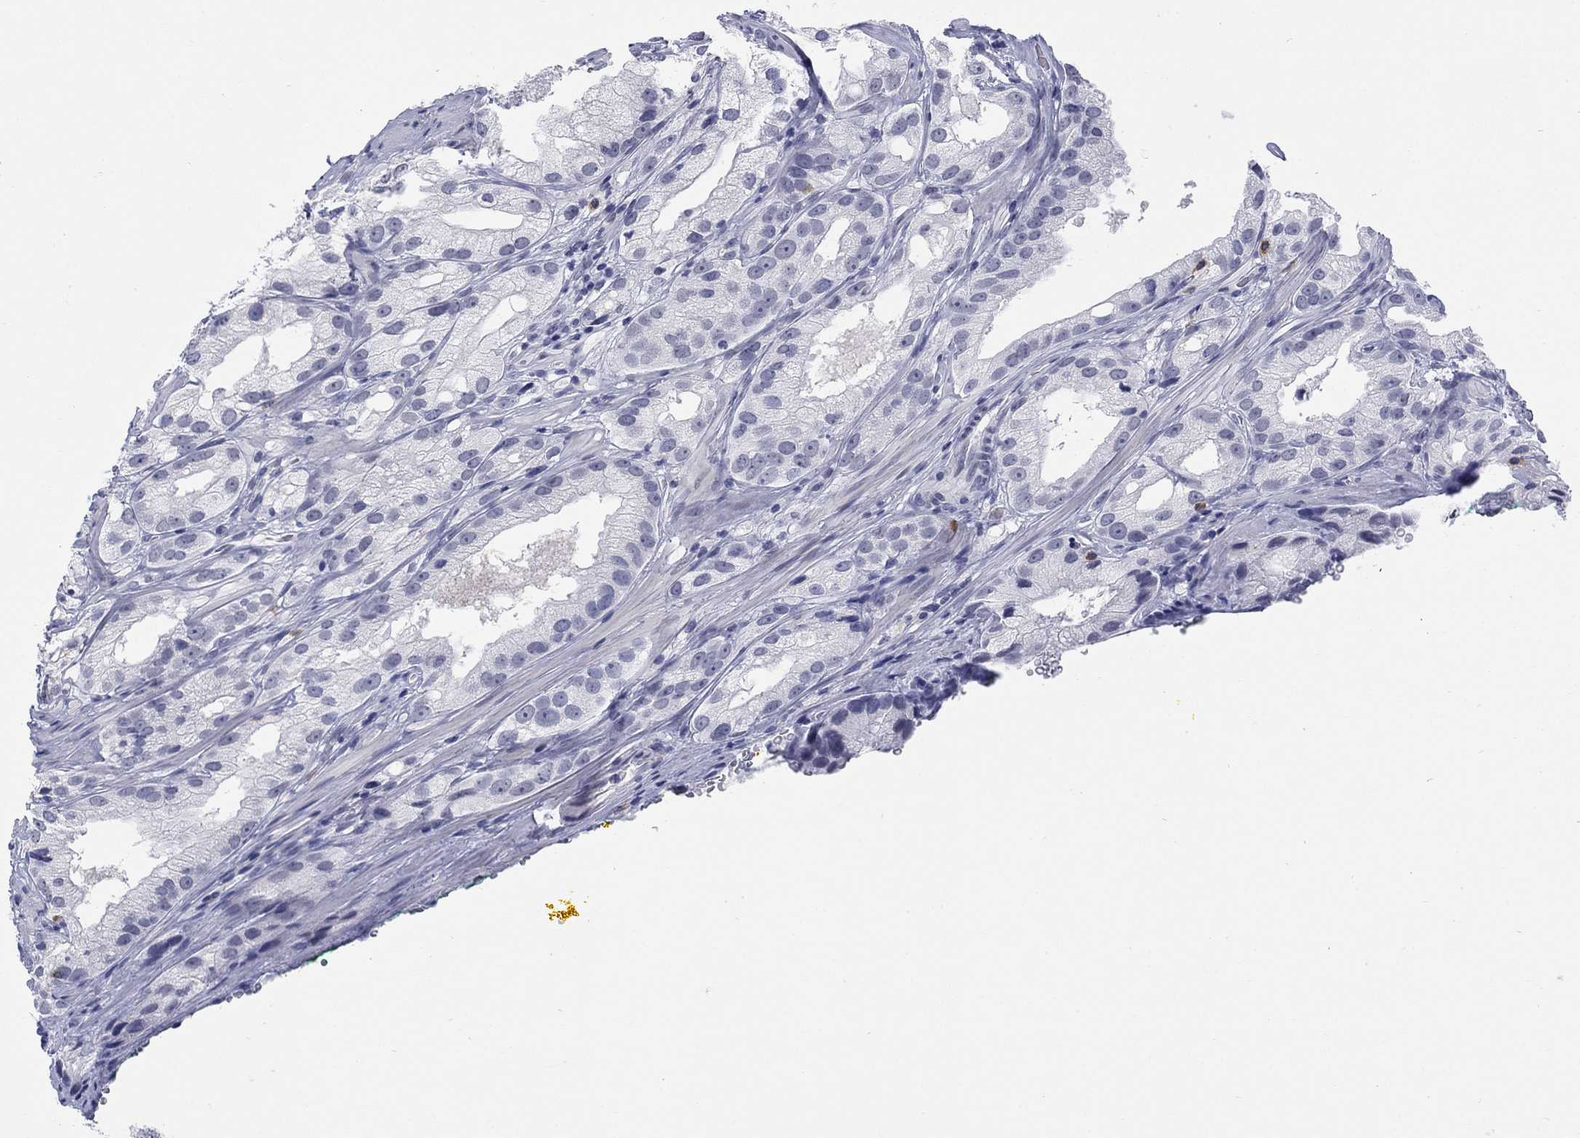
{"staining": {"intensity": "negative", "quantity": "none", "location": "none"}, "tissue": "prostate cancer", "cell_type": "Tumor cells", "image_type": "cancer", "snomed": [{"axis": "morphology", "description": "Adenocarcinoma, High grade"}, {"axis": "topography", "description": "Prostate and seminal vesicle, NOS"}], "caption": "Immunohistochemical staining of adenocarcinoma (high-grade) (prostate) displays no significant expression in tumor cells.", "gene": "ECEL1", "patient": {"sex": "male", "age": 62}}